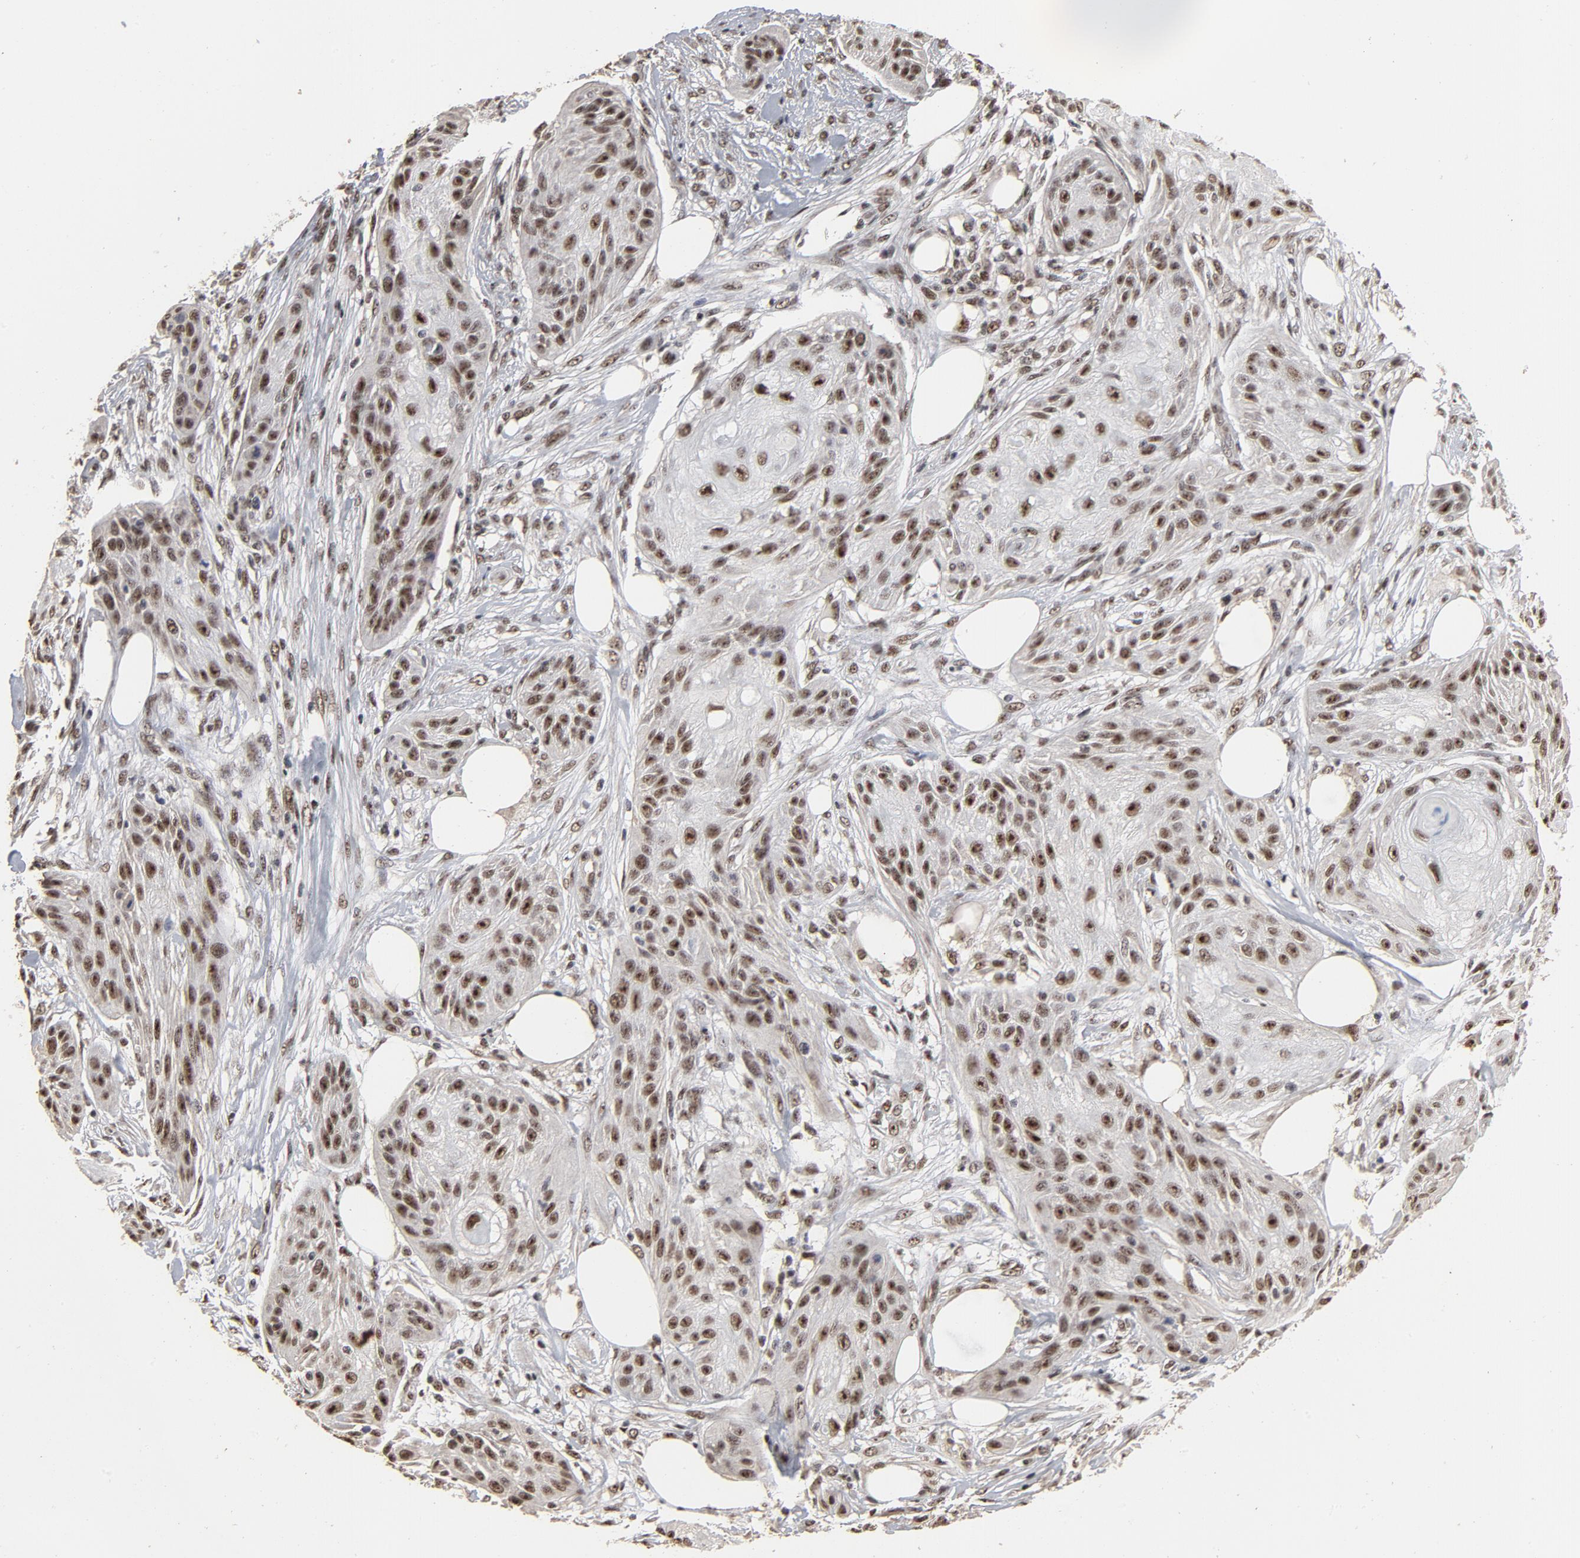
{"staining": {"intensity": "moderate", "quantity": ">75%", "location": "nuclear"}, "tissue": "skin cancer", "cell_type": "Tumor cells", "image_type": "cancer", "snomed": [{"axis": "morphology", "description": "Squamous cell carcinoma, NOS"}, {"axis": "topography", "description": "Skin"}], "caption": "Squamous cell carcinoma (skin) was stained to show a protein in brown. There is medium levels of moderate nuclear staining in approximately >75% of tumor cells.", "gene": "TP53RK", "patient": {"sex": "female", "age": 88}}